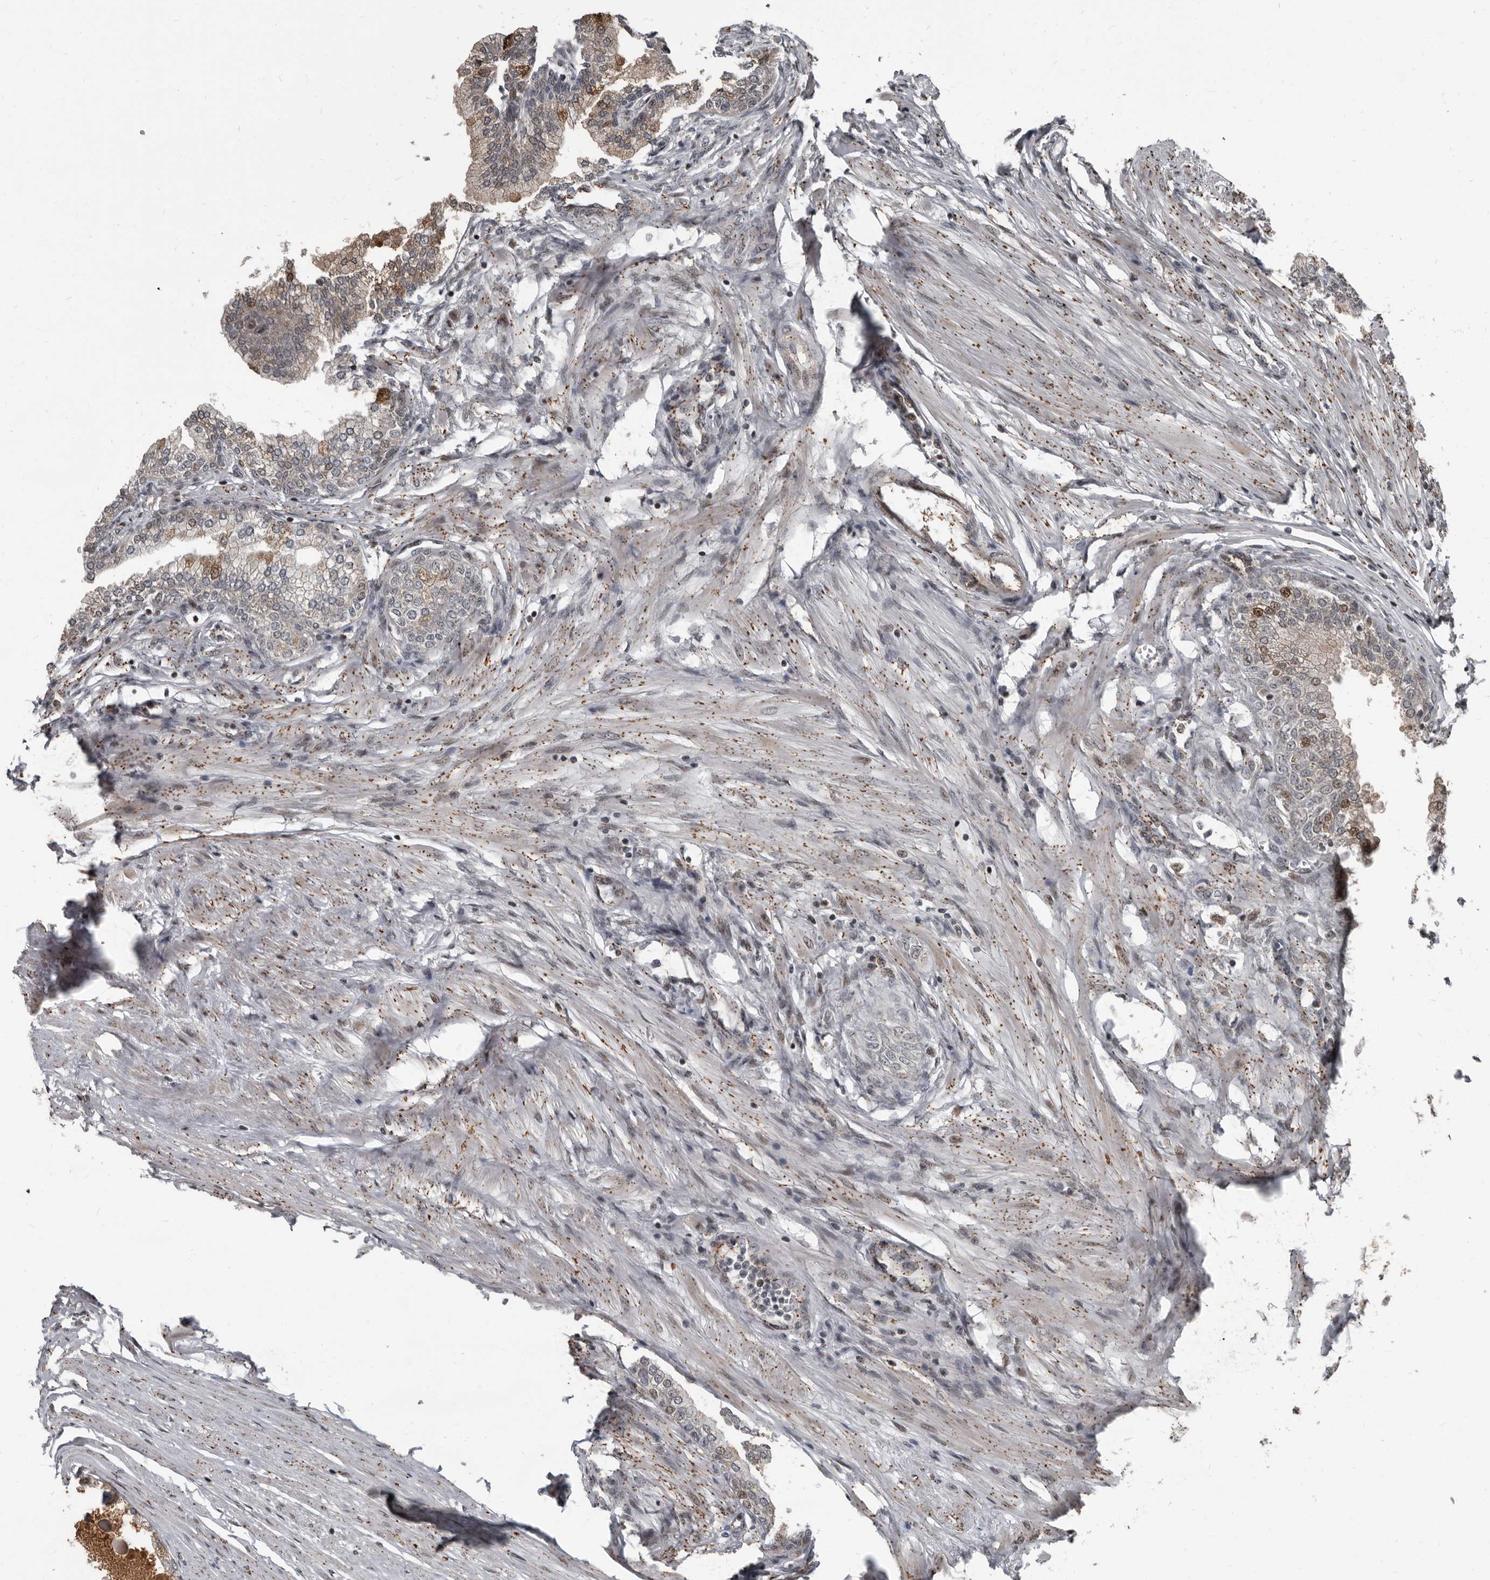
{"staining": {"intensity": "weak", "quantity": "<25%", "location": "cytoplasmic/membranous,nuclear"}, "tissue": "prostate", "cell_type": "Glandular cells", "image_type": "normal", "snomed": [{"axis": "morphology", "description": "Normal tissue, NOS"}, {"axis": "morphology", "description": "Urothelial carcinoma, Low grade"}, {"axis": "topography", "description": "Urinary bladder"}, {"axis": "topography", "description": "Prostate"}], "caption": "DAB immunohistochemical staining of unremarkable prostate reveals no significant expression in glandular cells. The staining was performed using DAB to visualize the protein expression in brown, while the nuclei were stained in blue with hematoxylin (Magnification: 20x).", "gene": "CHD1L", "patient": {"sex": "male", "age": 60}}